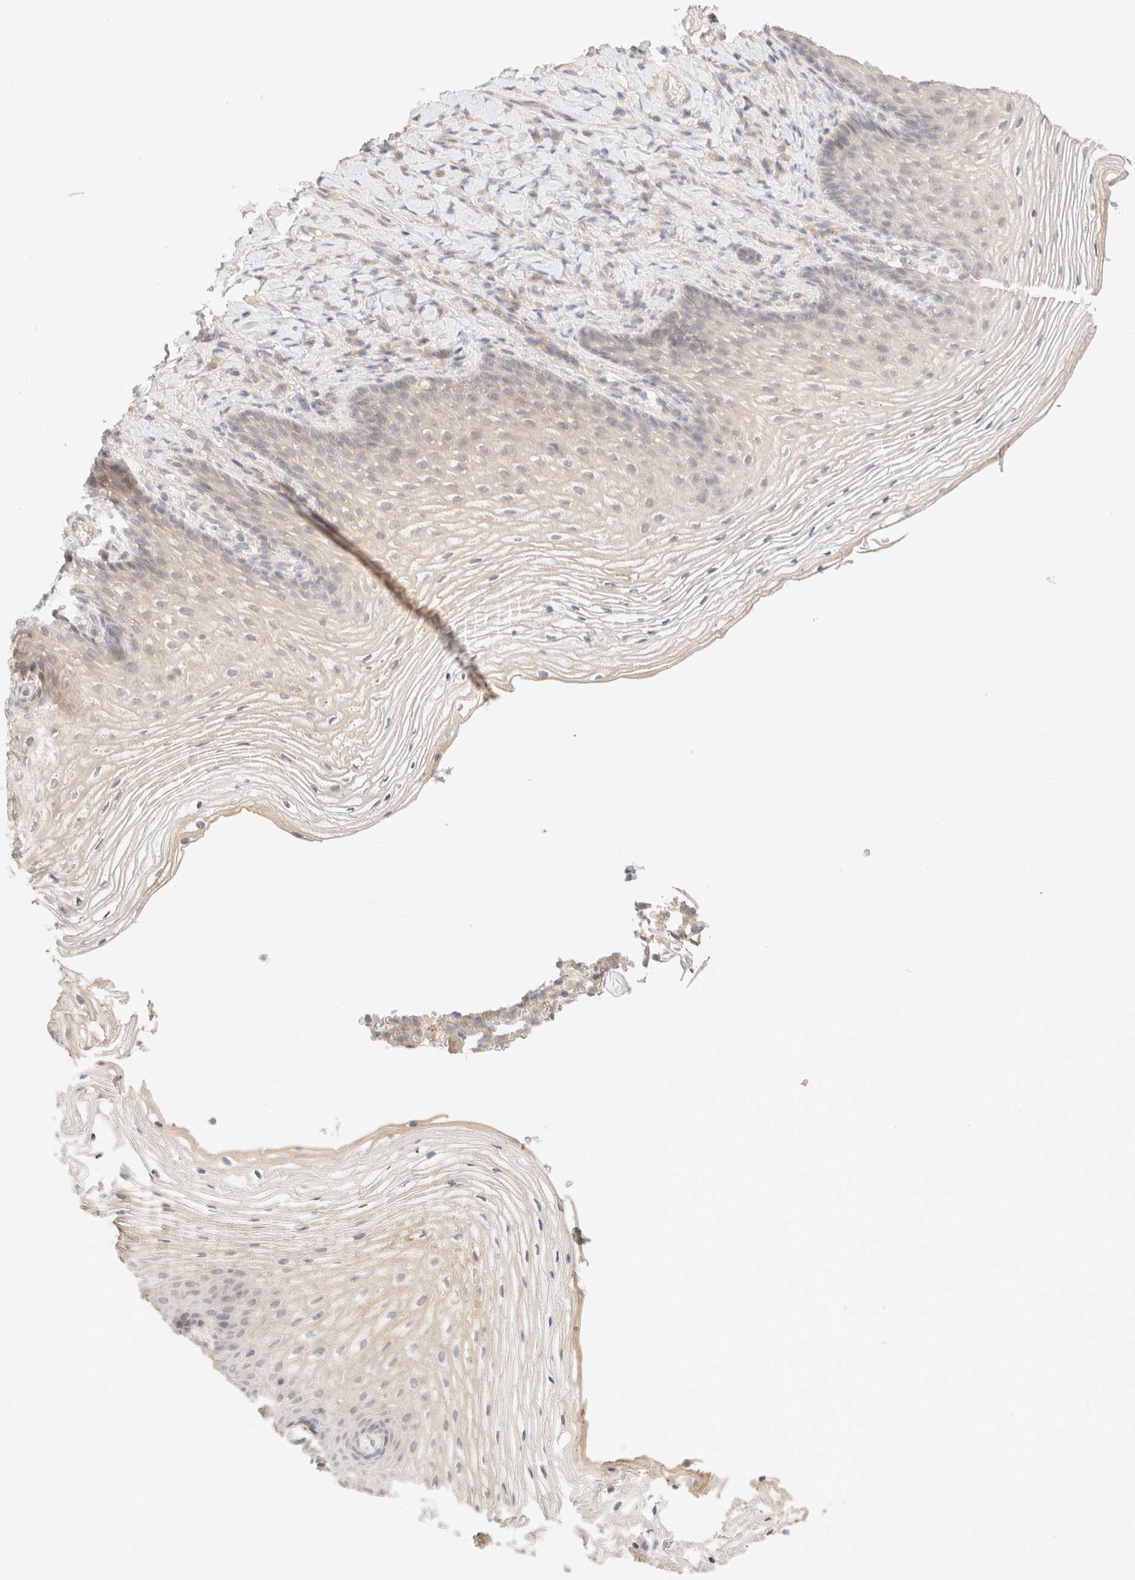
{"staining": {"intensity": "negative", "quantity": "none", "location": "none"}, "tissue": "vagina", "cell_type": "Squamous epithelial cells", "image_type": "normal", "snomed": [{"axis": "morphology", "description": "Normal tissue, NOS"}, {"axis": "topography", "description": "Vagina"}], "caption": "The image shows no significant positivity in squamous epithelial cells of vagina.", "gene": "SARM1", "patient": {"sex": "female", "age": 60}}